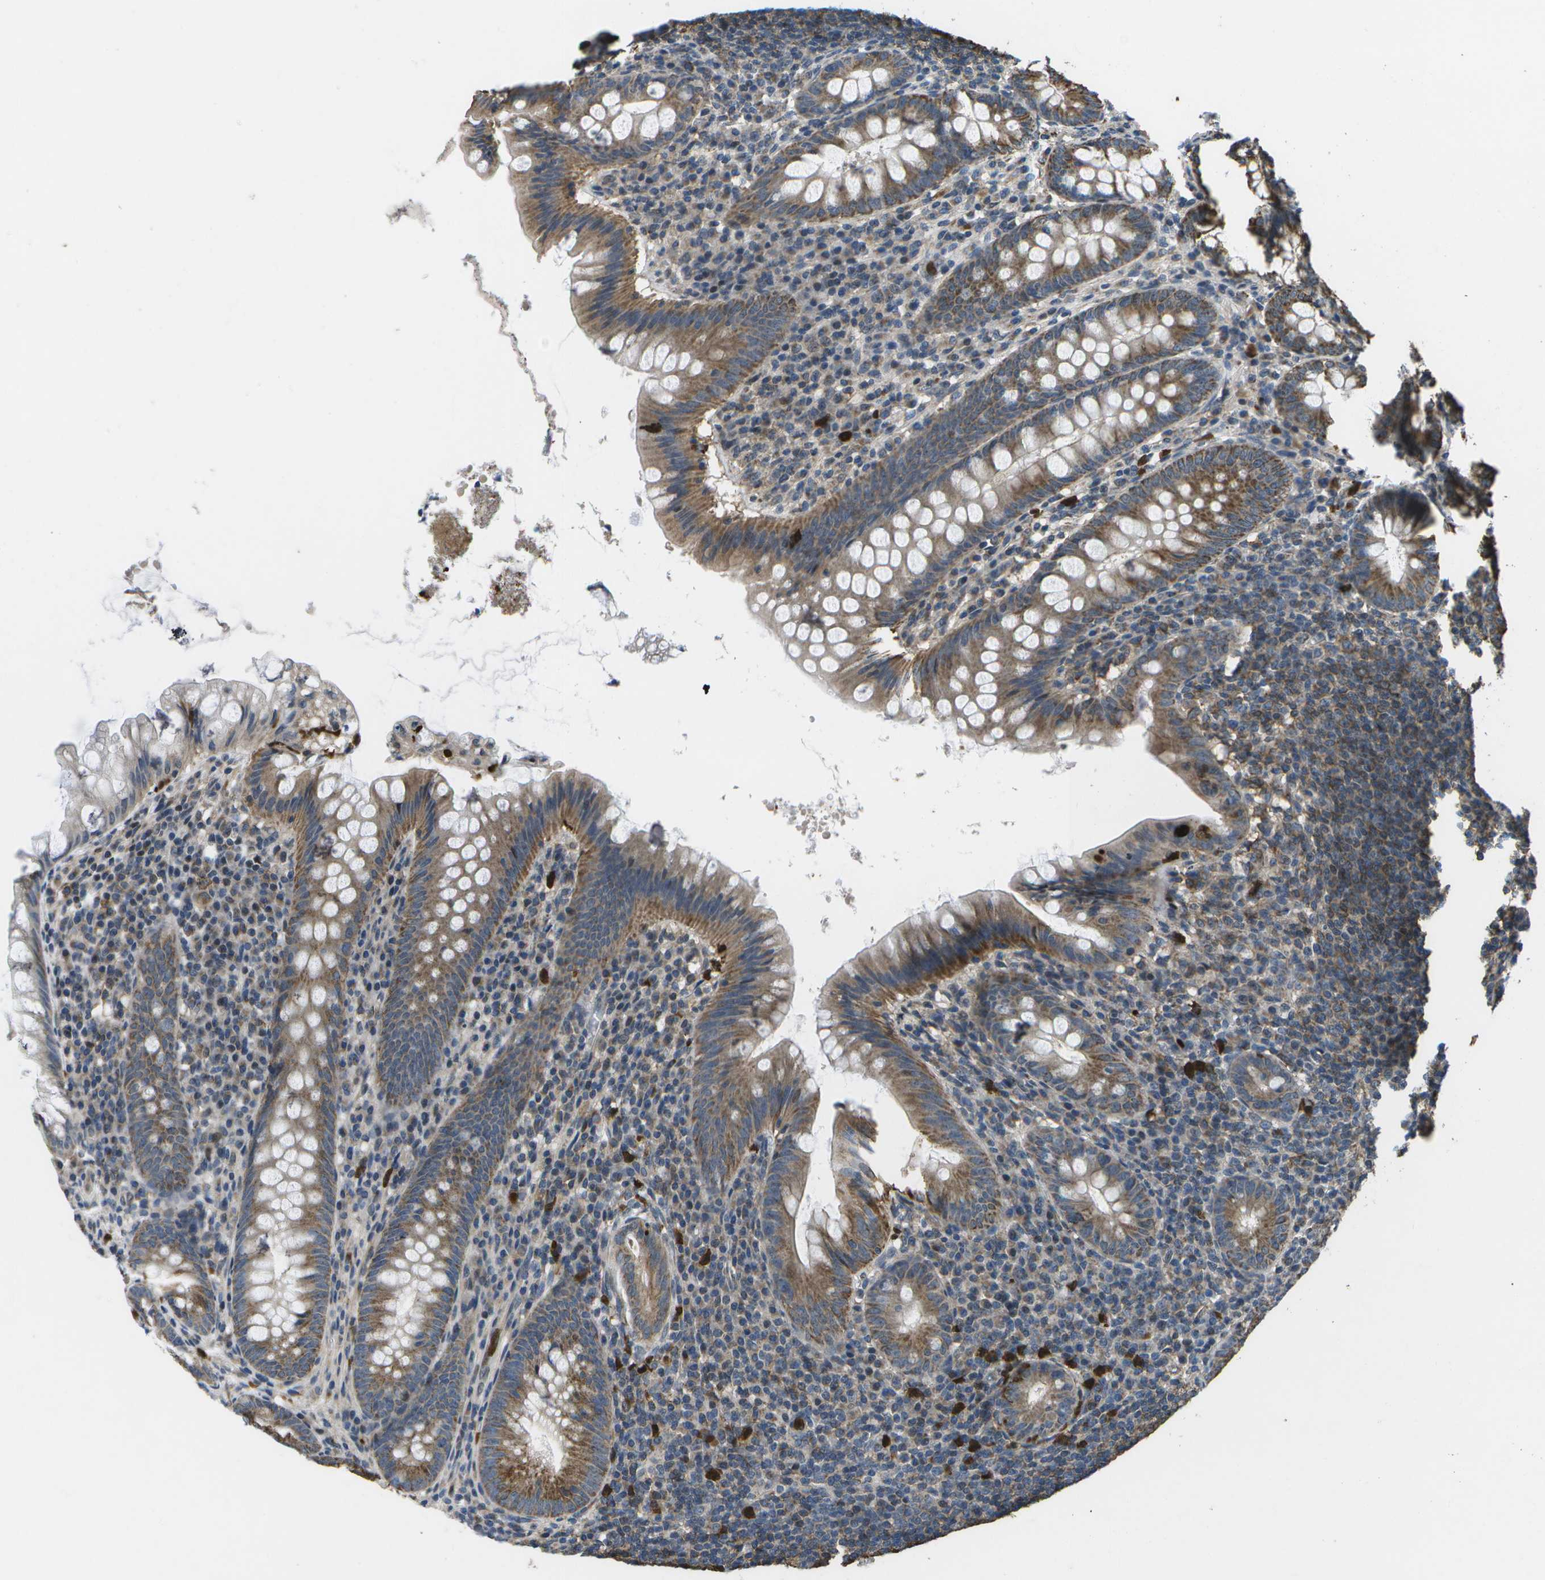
{"staining": {"intensity": "moderate", "quantity": ">75%", "location": "cytoplasmic/membranous"}, "tissue": "appendix", "cell_type": "Glandular cells", "image_type": "normal", "snomed": [{"axis": "morphology", "description": "Normal tissue, NOS"}, {"axis": "topography", "description": "Appendix"}], "caption": "An immunohistochemistry histopathology image of benign tissue is shown. Protein staining in brown shows moderate cytoplasmic/membranous positivity in appendix within glandular cells. The staining was performed using DAB to visualize the protein expression in brown, while the nuclei were stained in blue with hematoxylin (Magnification: 20x).", "gene": "GALNT15", "patient": {"sex": "male", "age": 56}}